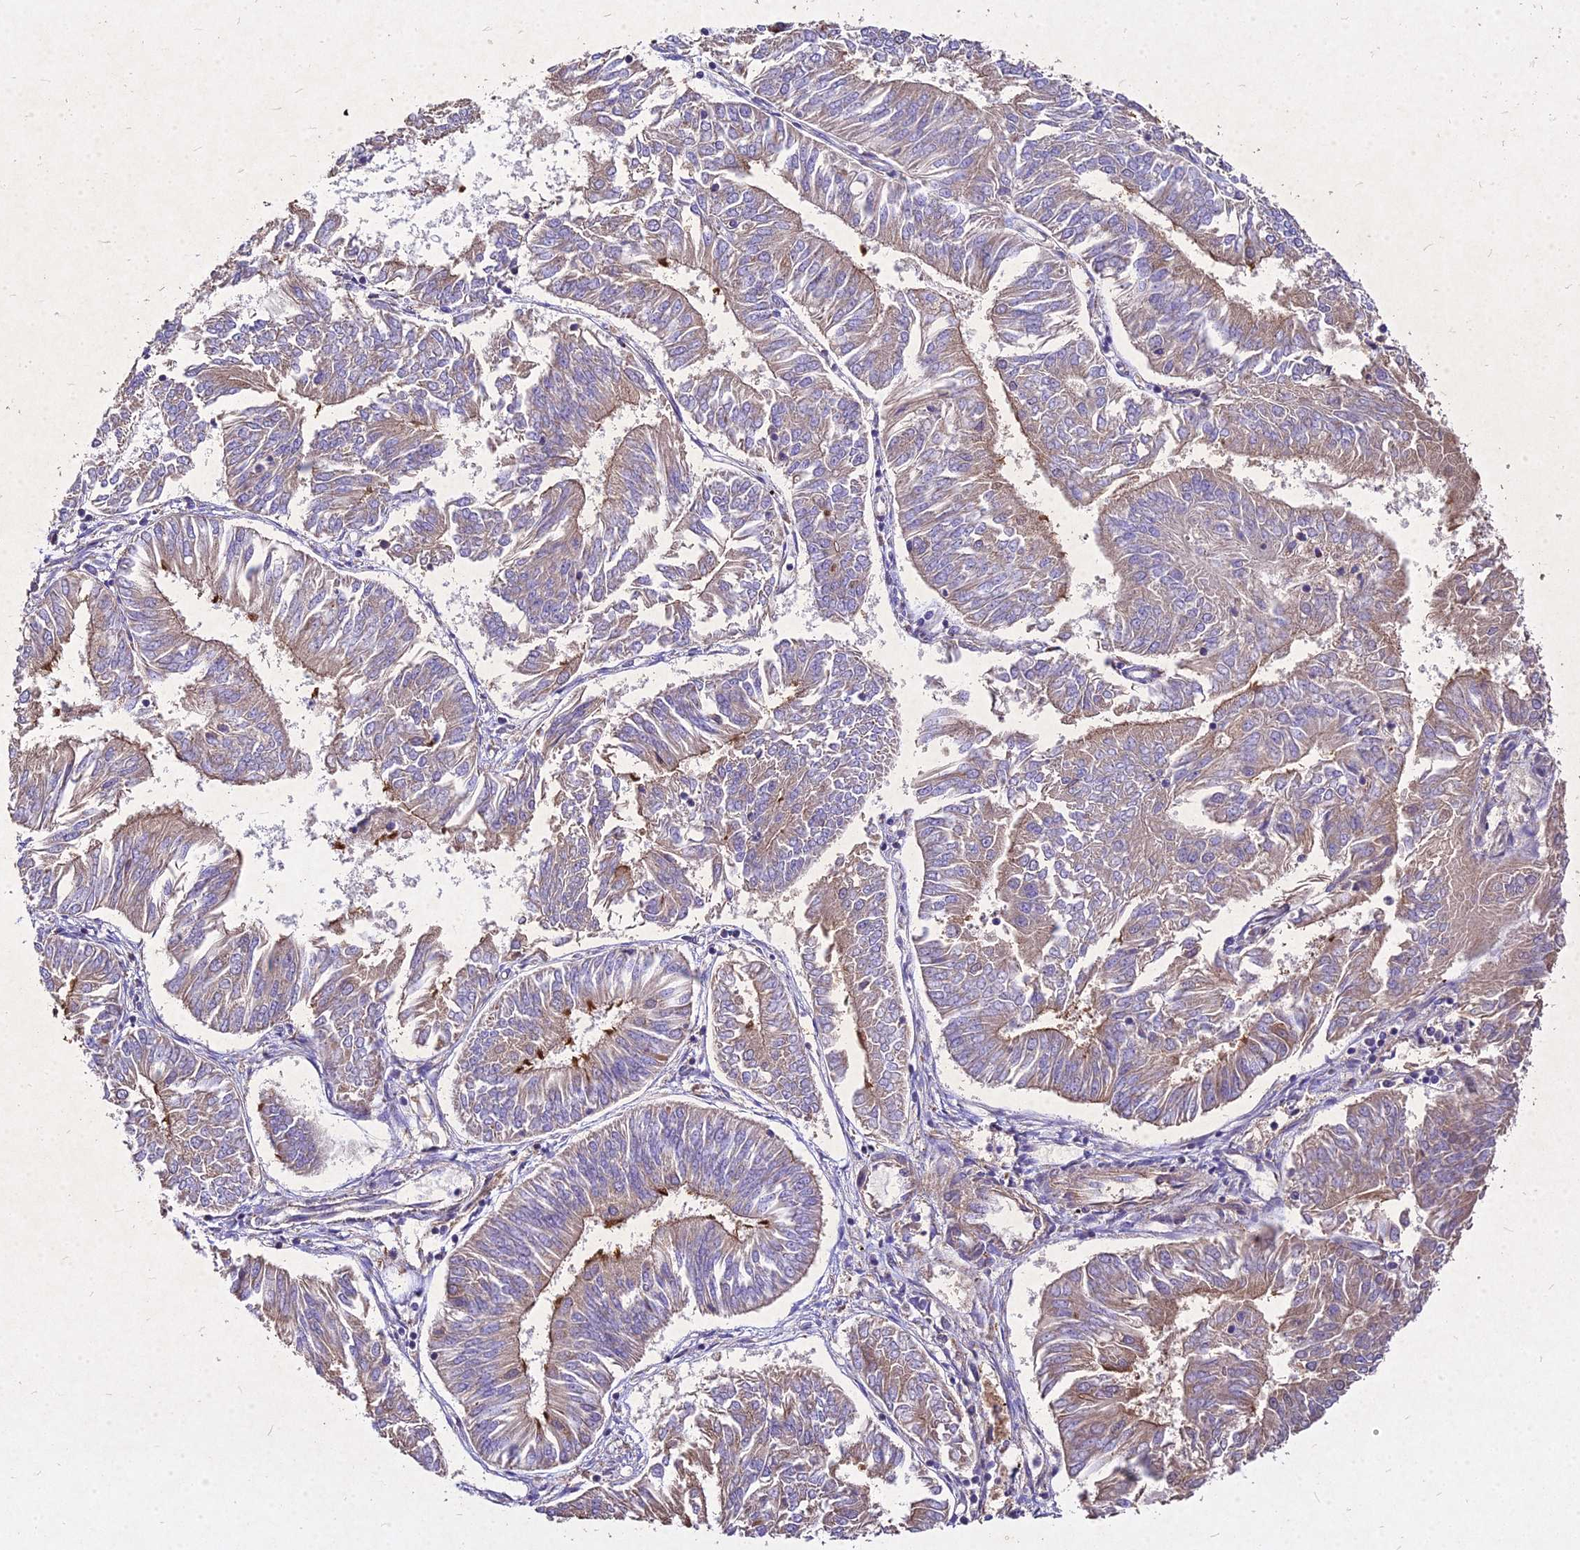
{"staining": {"intensity": "moderate", "quantity": "25%-75%", "location": "cytoplasmic/membranous"}, "tissue": "endometrial cancer", "cell_type": "Tumor cells", "image_type": "cancer", "snomed": [{"axis": "morphology", "description": "Adenocarcinoma, NOS"}, {"axis": "topography", "description": "Endometrium"}], "caption": "Endometrial adenocarcinoma was stained to show a protein in brown. There is medium levels of moderate cytoplasmic/membranous staining in about 25%-75% of tumor cells.", "gene": "SKA1", "patient": {"sex": "female", "age": 58}}